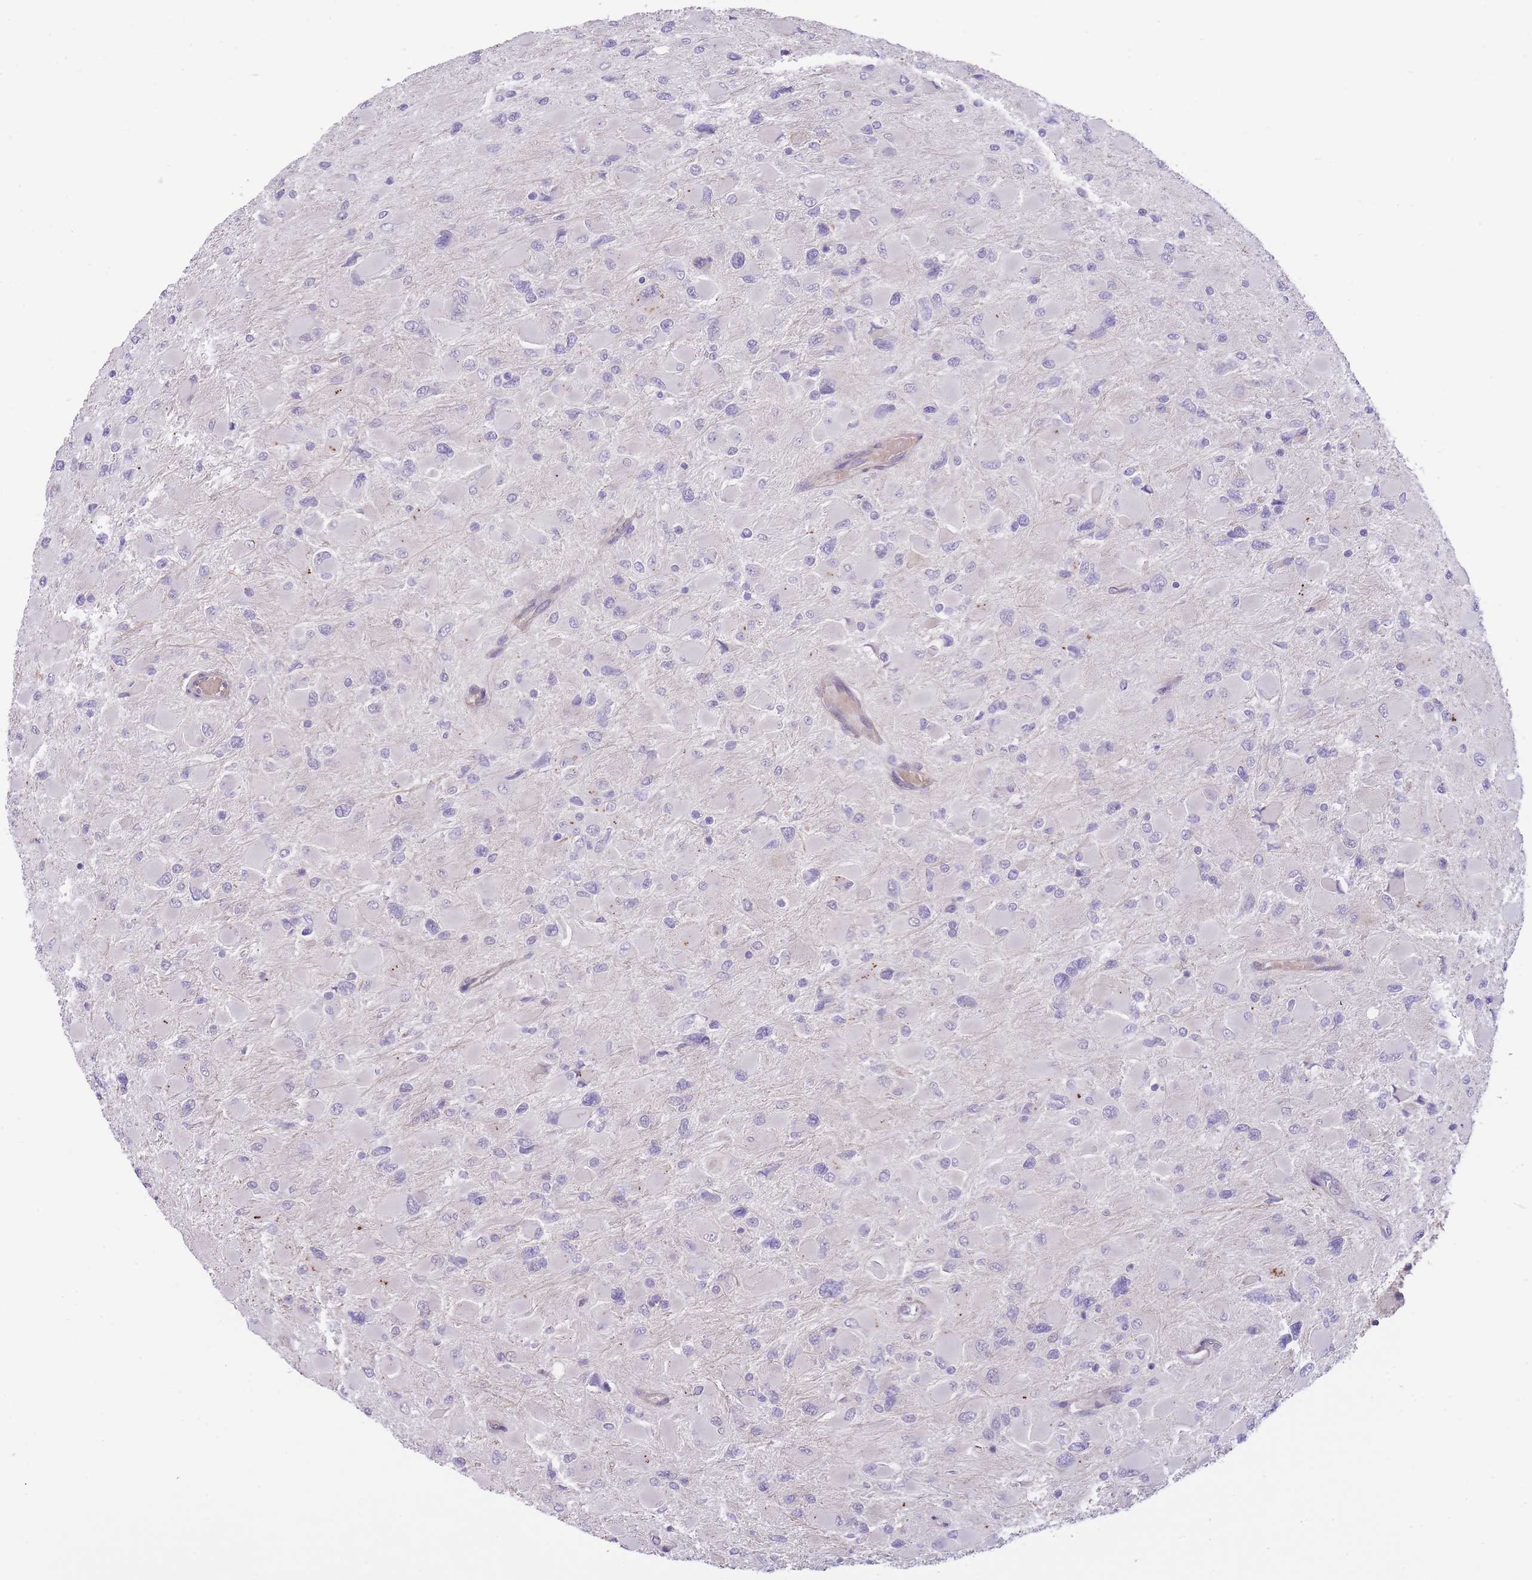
{"staining": {"intensity": "negative", "quantity": "none", "location": "none"}, "tissue": "glioma", "cell_type": "Tumor cells", "image_type": "cancer", "snomed": [{"axis": "morphology", "description": "Glioma, malignant, High grade"}, {"axis": "topography", "description": "Cerebral cortex"}], "caption": "Immunohistochemical staining of human glioma exhibits no significant positivity in tumor cells.", "gene": "QTRT1", "patient": {"sex": "female", "age": 36}}